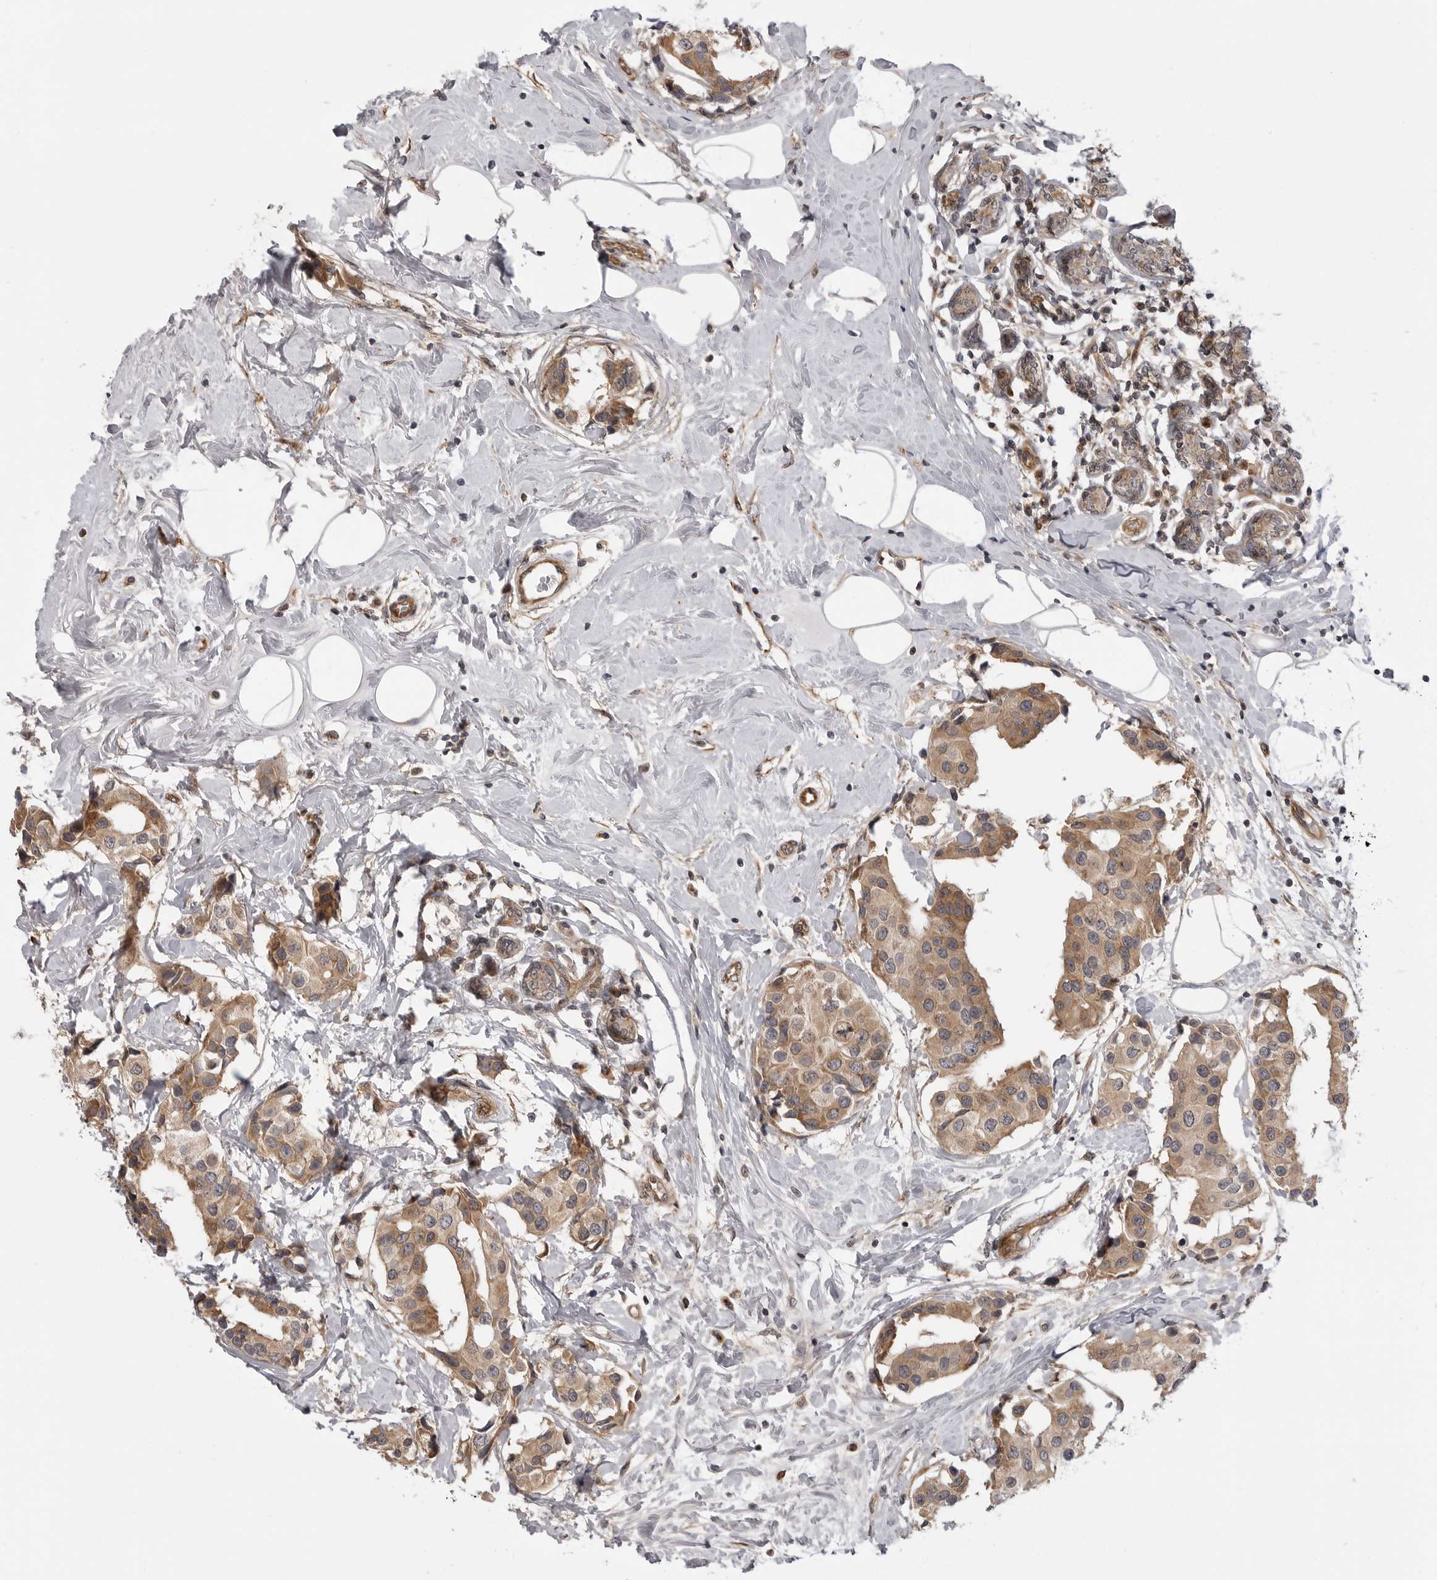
{"staining": {"intensity": "moderate", "quantity": ">75%", "location": "cytoplasmic/membranous"}, "tissue": "breast cancer", "cell_type": "Tumor cells", "image_type": "cancer", "snomed": [{"axis": "morphology", "description": "Normal tissue, NOS"}, {"axis": "morphology", "description": "Duct carcinoma"}, {"axis": "topography", "description": "Breast"}], "caption": "Protein staining by immunohistochemistry shows moderate cytoplasmic/membranous staining in approximately >75% of tumor cells in breast cancer (intraductal carcinoma).", "gene": "LRRC45", "patient": {"sex": "female", "age": 39}}